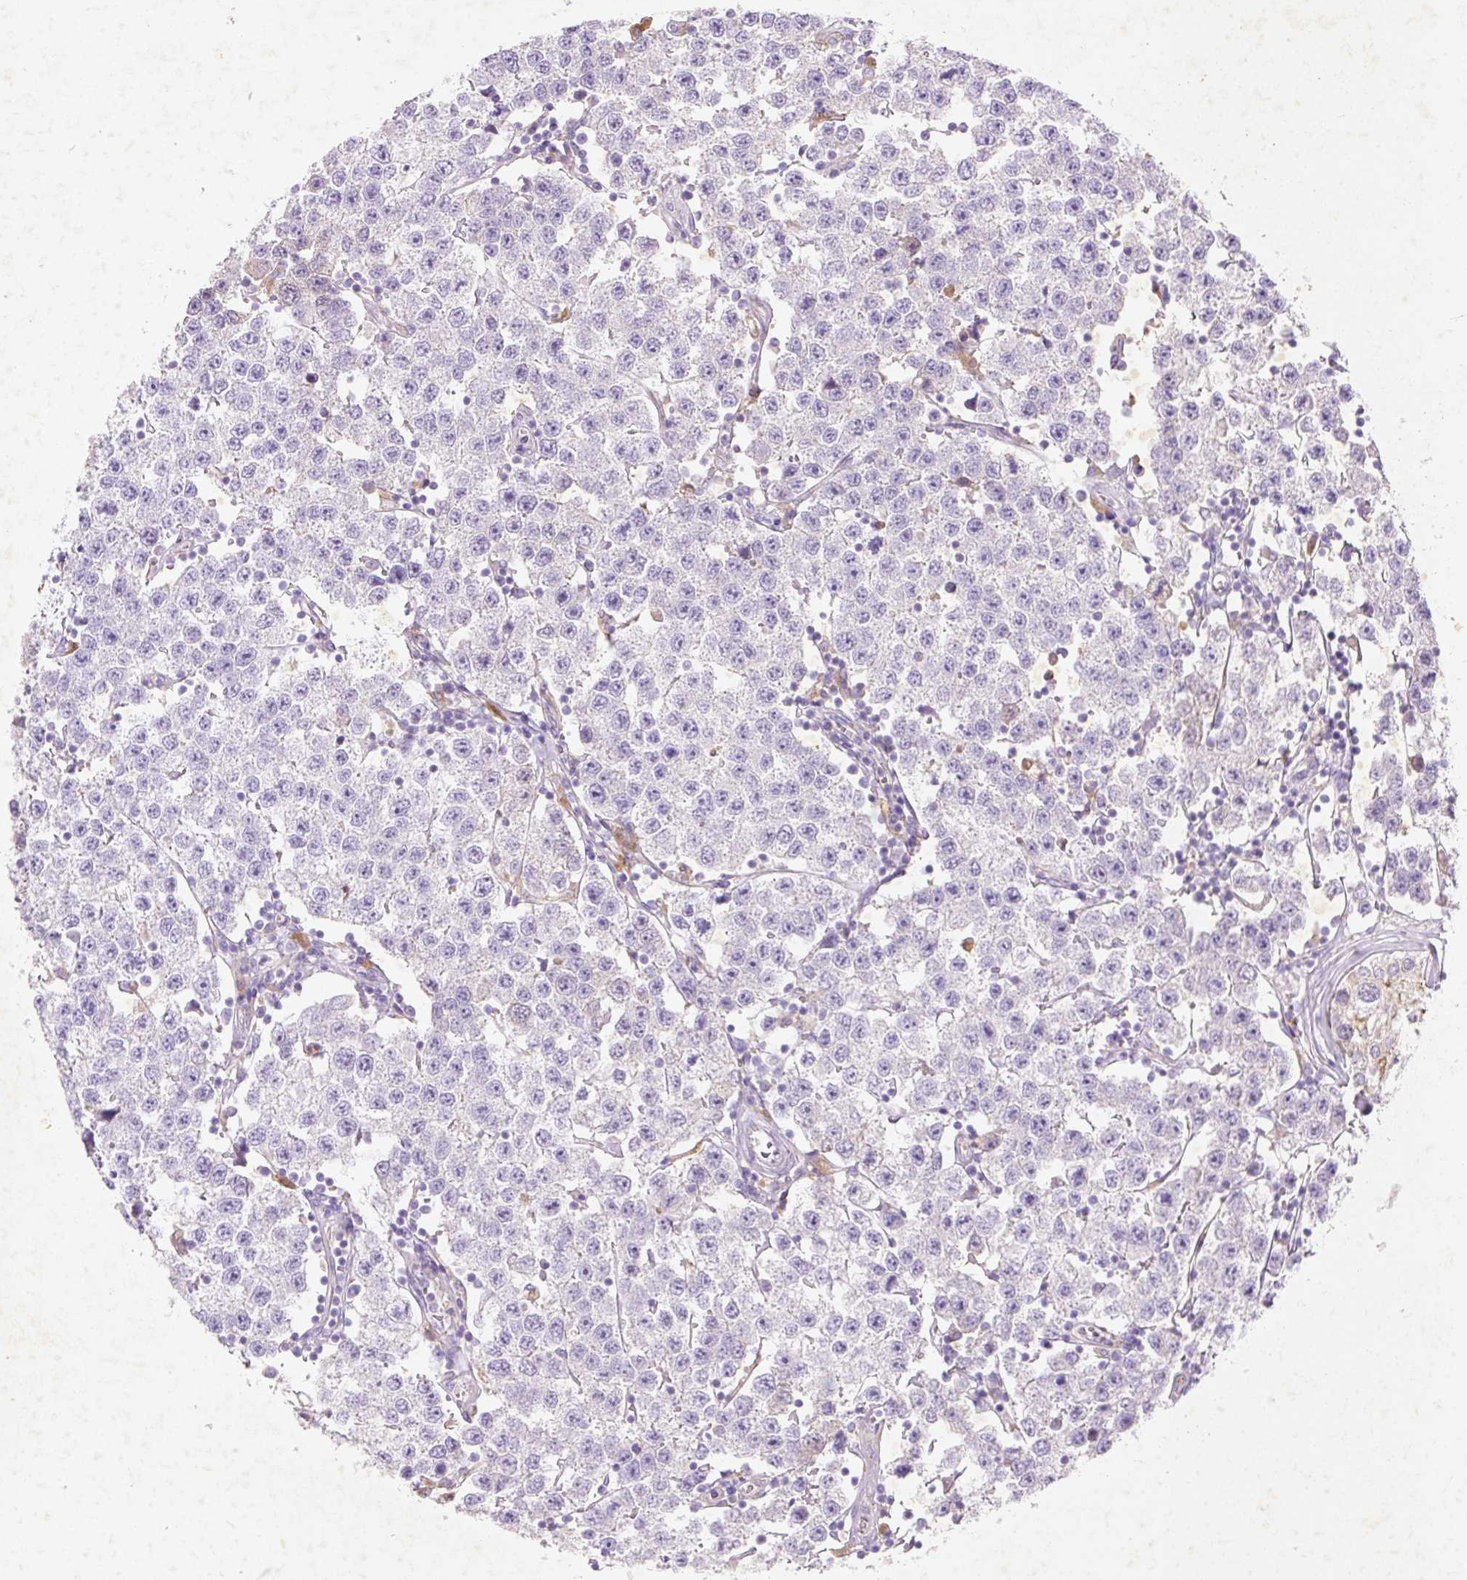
{"staining": {"intensity": "negative", "quantity": "none", "location": "none"}, "tissue": "testis cancer", "cell_type": "Tumor cells", "image_type": "cancer", "snomed": [{"axis": "morphology", "description": "Seminoma, NOS"}, {"axis": "topography", "description": "Testis"}], "caption": "Seminoma (testis) stained for a protein using immunohistochemistry exhibits no expression tumor cells.", "gene": "HEXA", "patient": {"sex": "male", "age": 34}}